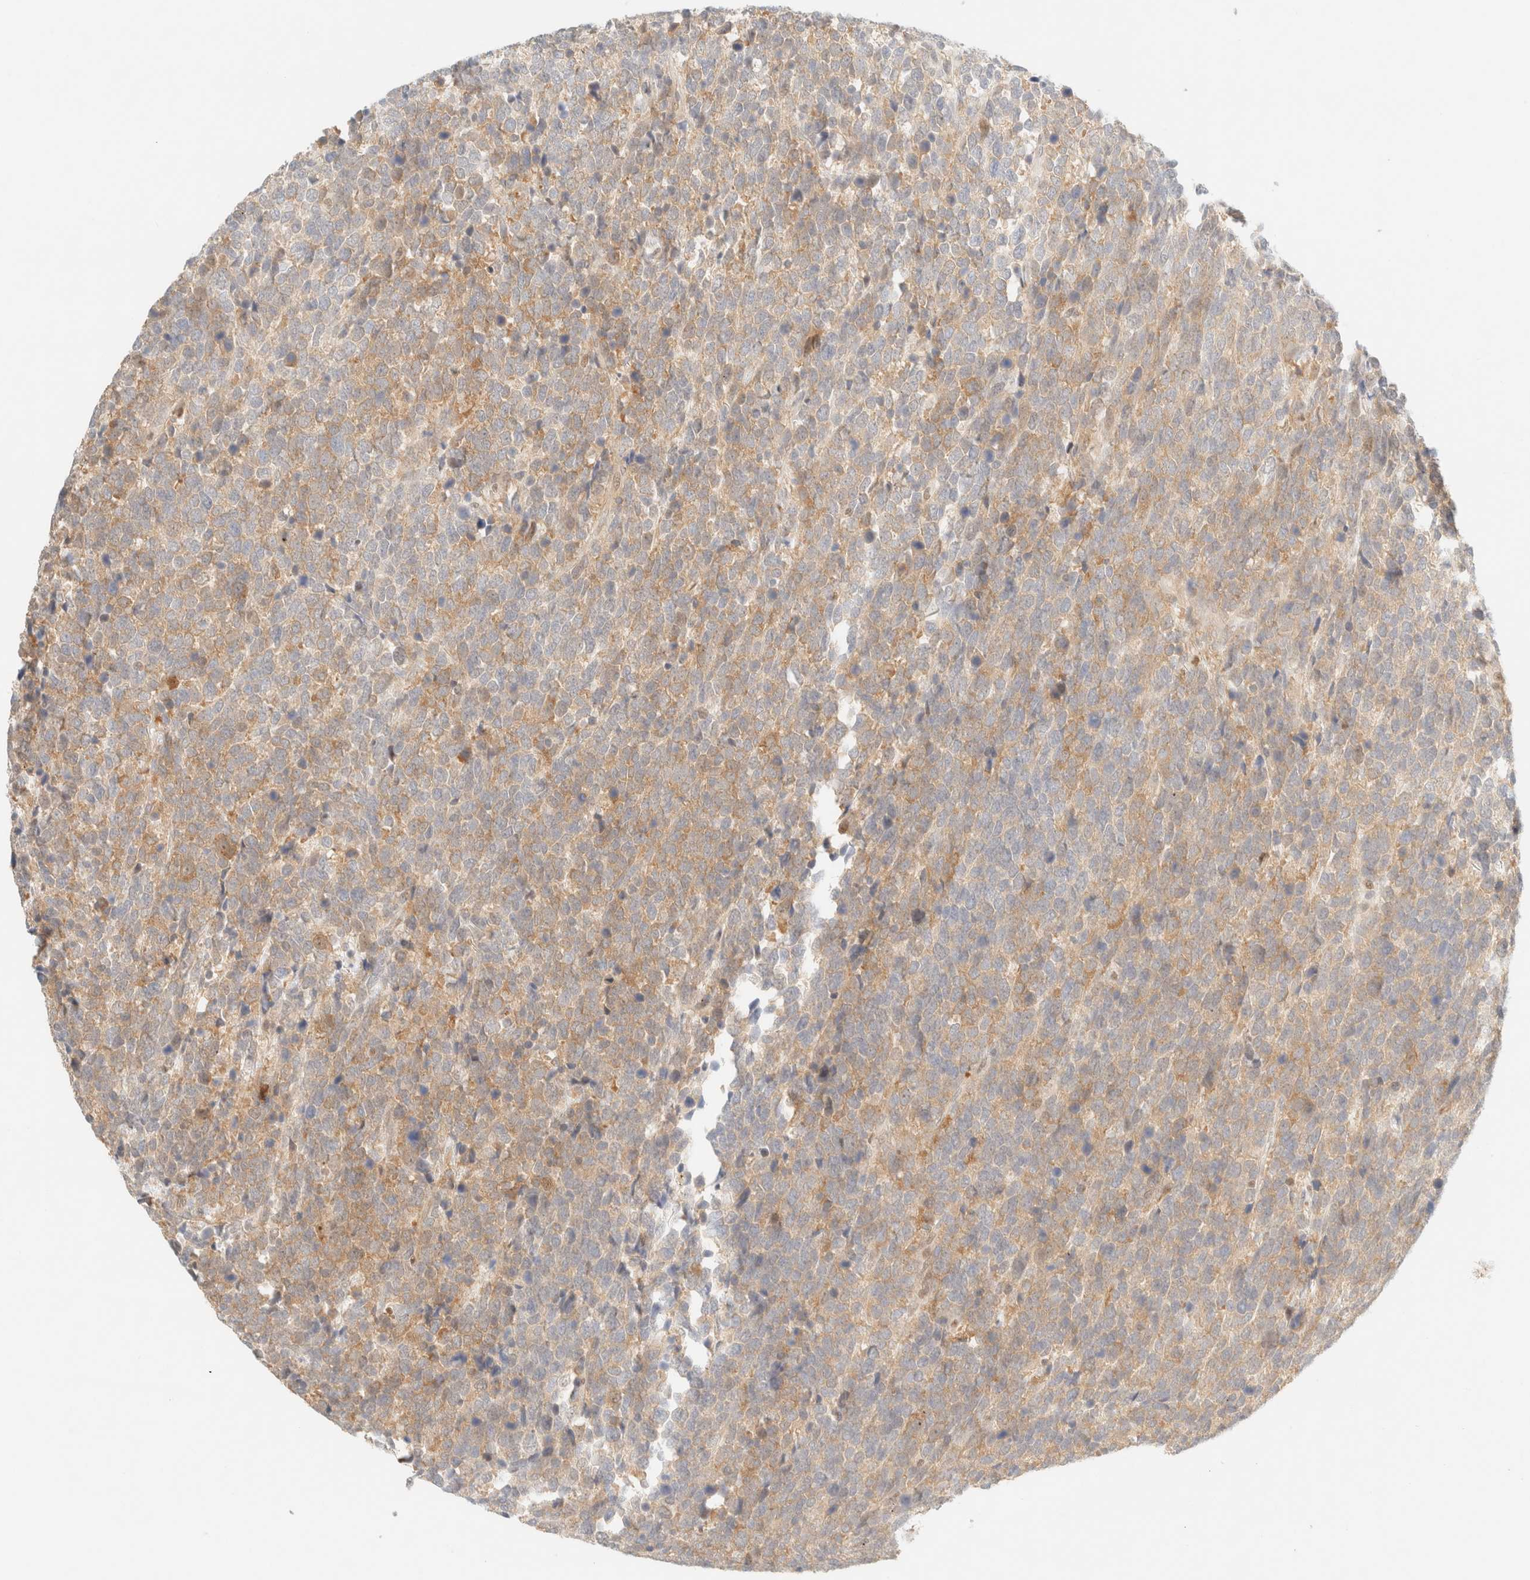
{"staining": {"intensity": "weak", "quantity": "25%-75%", "location": "cytoplasmic/membranous"}, "tissue": "urothelial cancer", "cell_type": "Tumor cells", "image_type": "cancer", "snomed": [{"axis": "morphology", "description": "Urothelial carcinoma, High grade"}, {"axis": "topography", "description": "Urinary bladder"}], "caption": "Urothelial carcinoma (high-grade) tissue reveals weak cytoplasmic/membranous expression in about 25%-75% of tumor cells", "gene": "TSR1", "patient": {"sex": "female", "age": 82}}